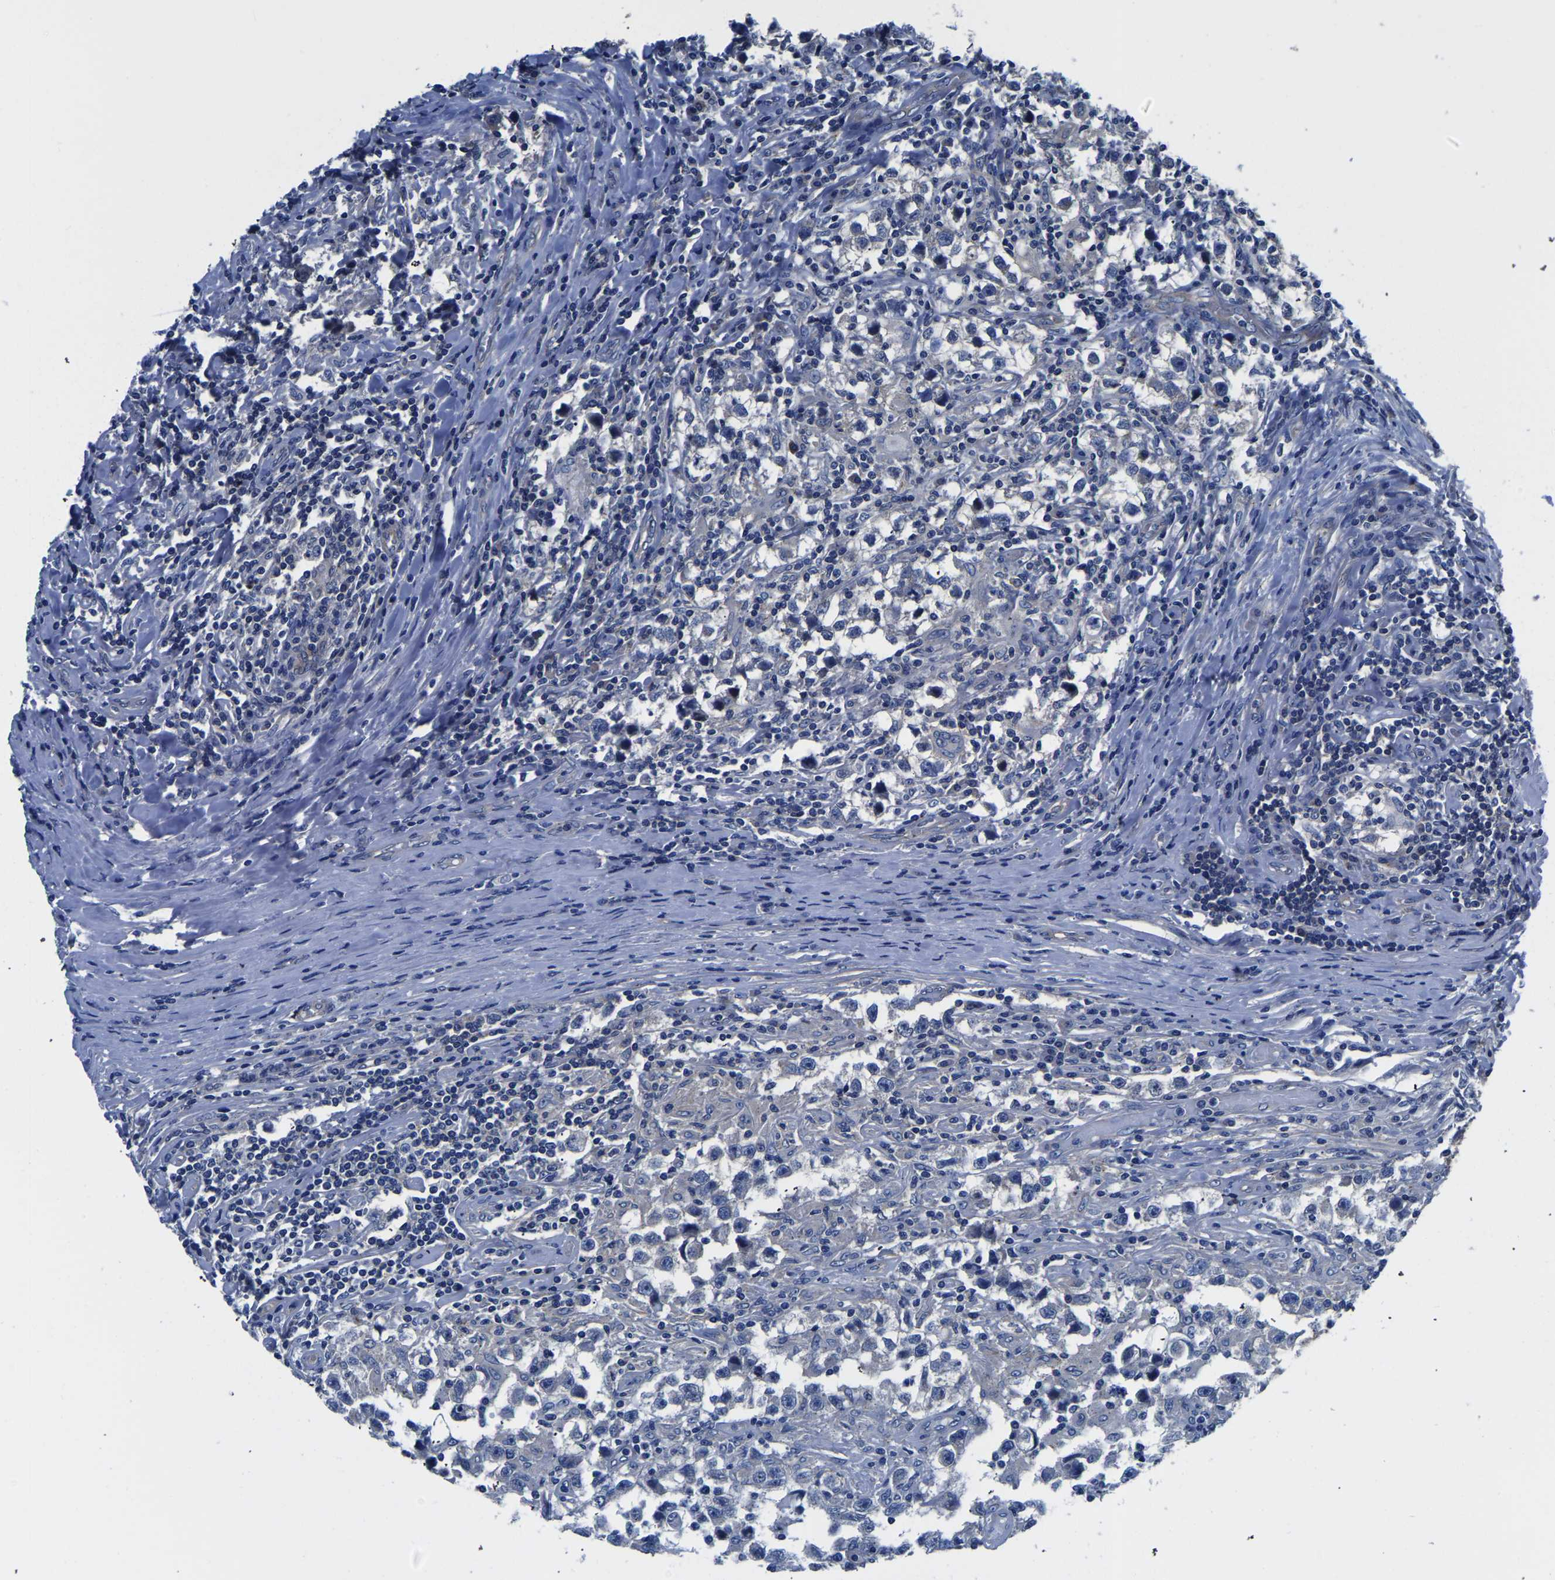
{"staining": {"intensity": "negative", "quantity": "none", "location": "none"}, "tissue": "testis cancer", "cell_type": "Tumor cells", "image_type": "cancer", "snomed": [{"axis": "morphology", "description": "Carcinoma, Embryonal, NOS"}, {"axis": "topography", "description": "Testis"}], "caption": "Human testis embryonal carcinoma stained for a protein using immunohistochemistry (IHC) displays no positivity in tumor cells.", "gene": "TFG", "patient": {"sex": "male", "age": 21}}